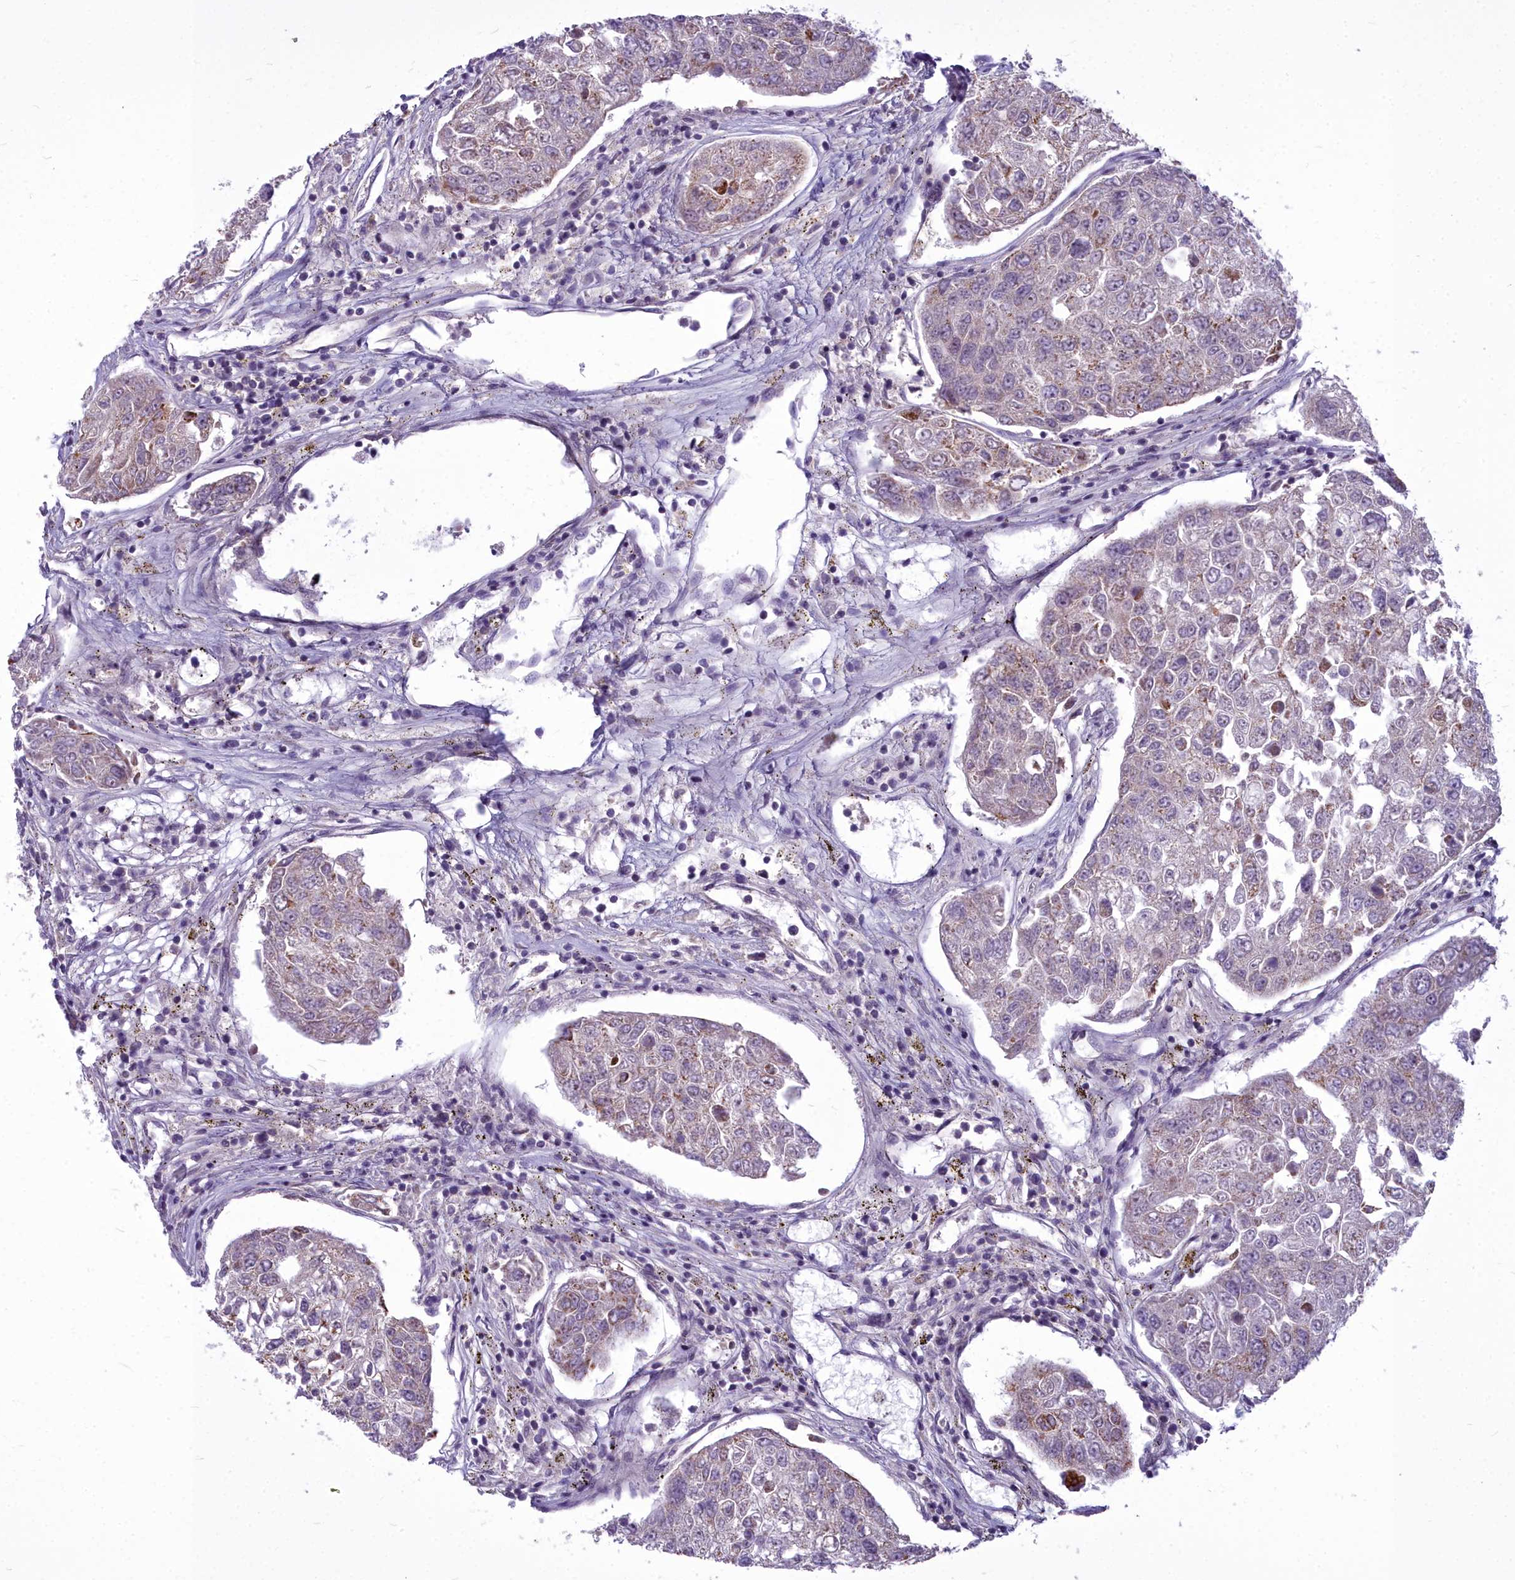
{"staining": {"intensity": "weak", "quantity": "<25%", "location": "cytoplasmic/membranous"}, "tissue": "urothelial cancer", "cell_type": "Tumor cells", "image_type": "cancer", "snomed": [{"axis": "morphology", "description": "Urothelial carcinoma, High grade"}, {"axis": "topography", "description": "Lymph node"}, {"axis": "topography", "description": "Urinary bladder"}], "caption": "This is a photomicrograph of immunohistochemistry staining of urothelial cancer, which shows no expression in tumor cells.", "gene": "AP1M1", "patient": {"sex": "male", "age": 51}}